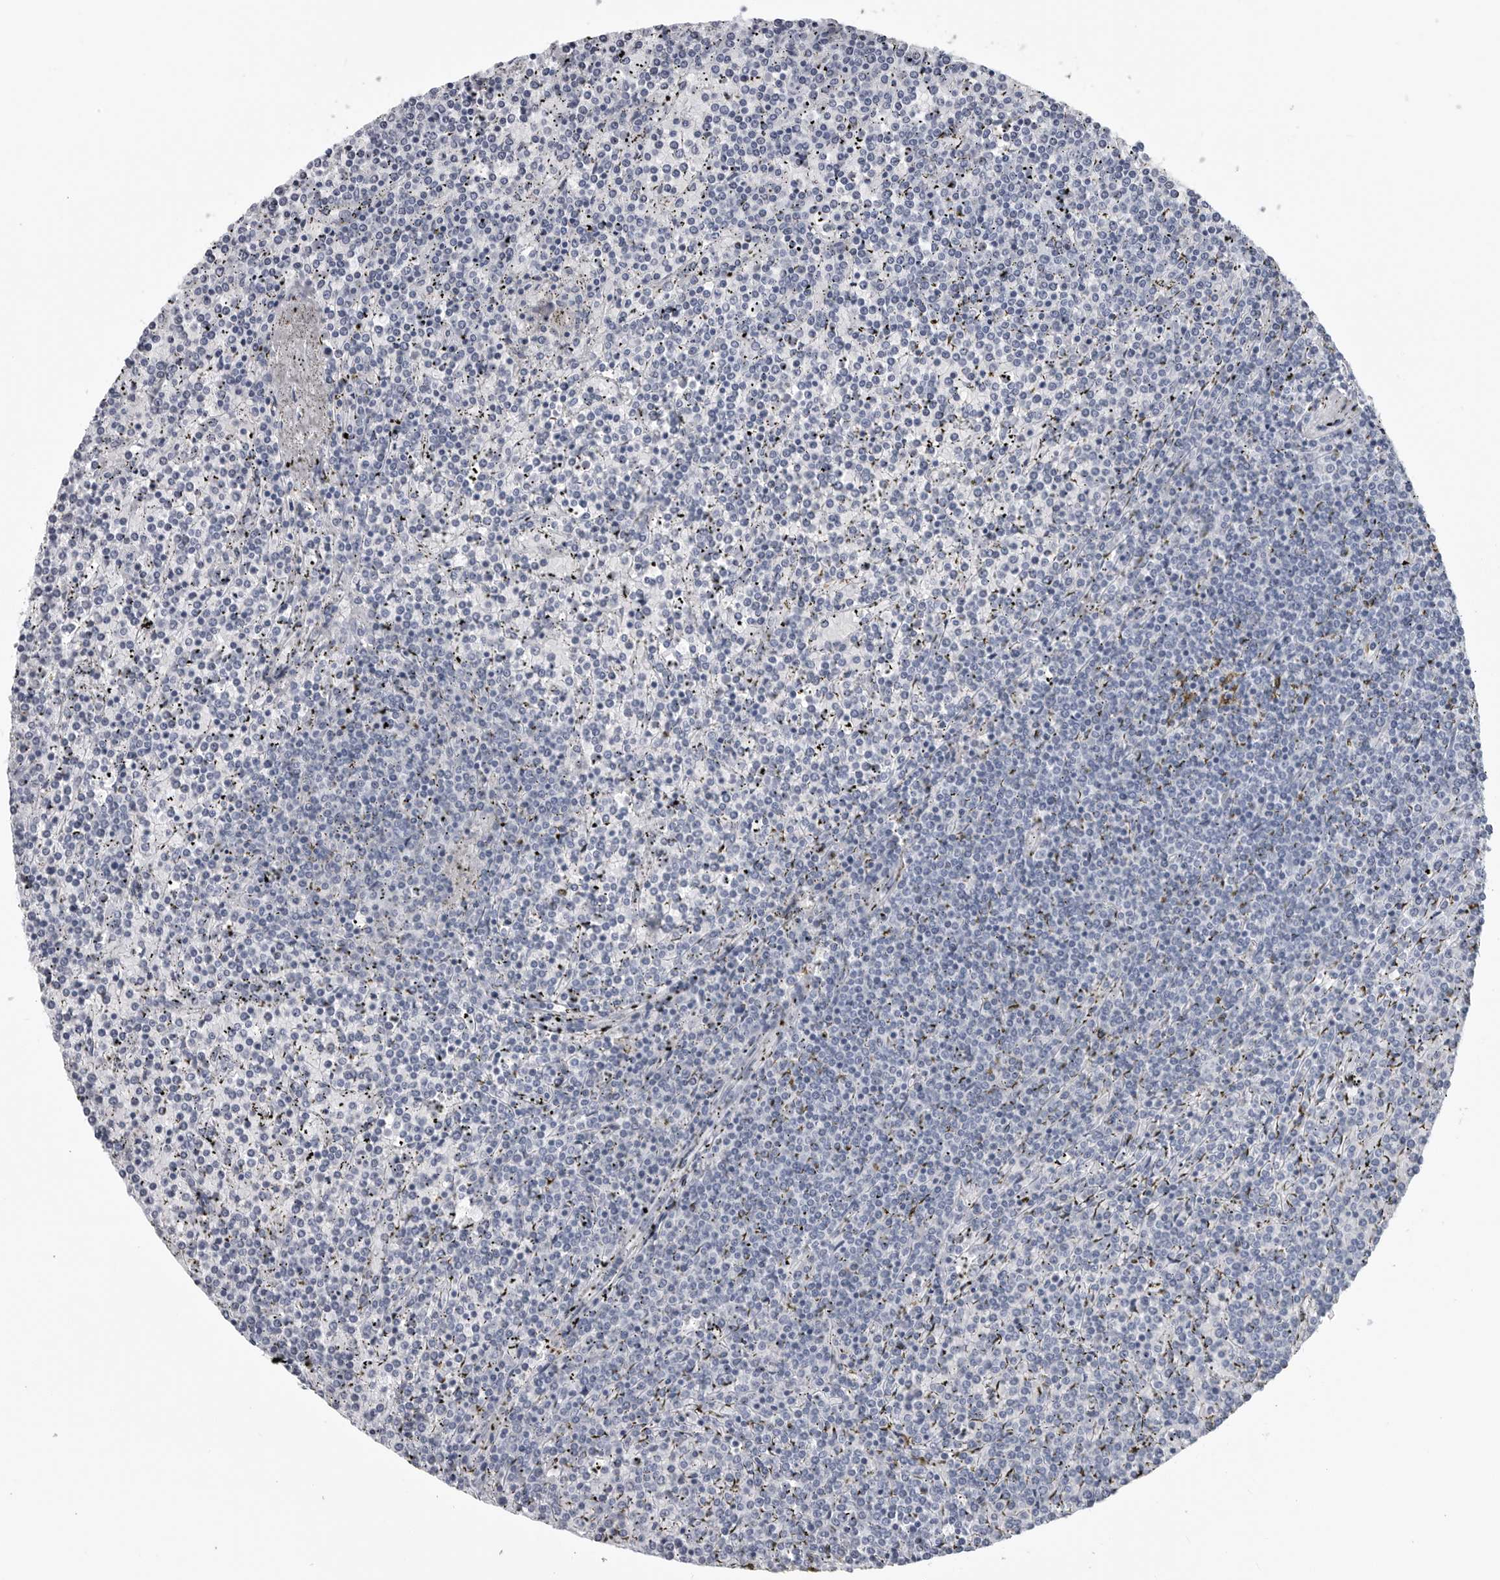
{"staining": {"intensity": "negative", "quantity": "none", "location": "none"}, "tissue": "lymphoma", "cell_type": "Tumor cells", "image_type": "cancer", "snomed": [{"axis": "morphology", "description": "Malignant lymphoma, non-Hodgkin's type, Low grade"}, {"axis": "topography", "description": "Spleen"}], "caption": "Immunohistochemical staining of human lymphoma displays no significant expression in tumor cells. (DAB (3,3'-diaminobenzidine) IHC, high magnification).", "gene": "AMPD1", "patient": {"sex": "female", "age": 19}}